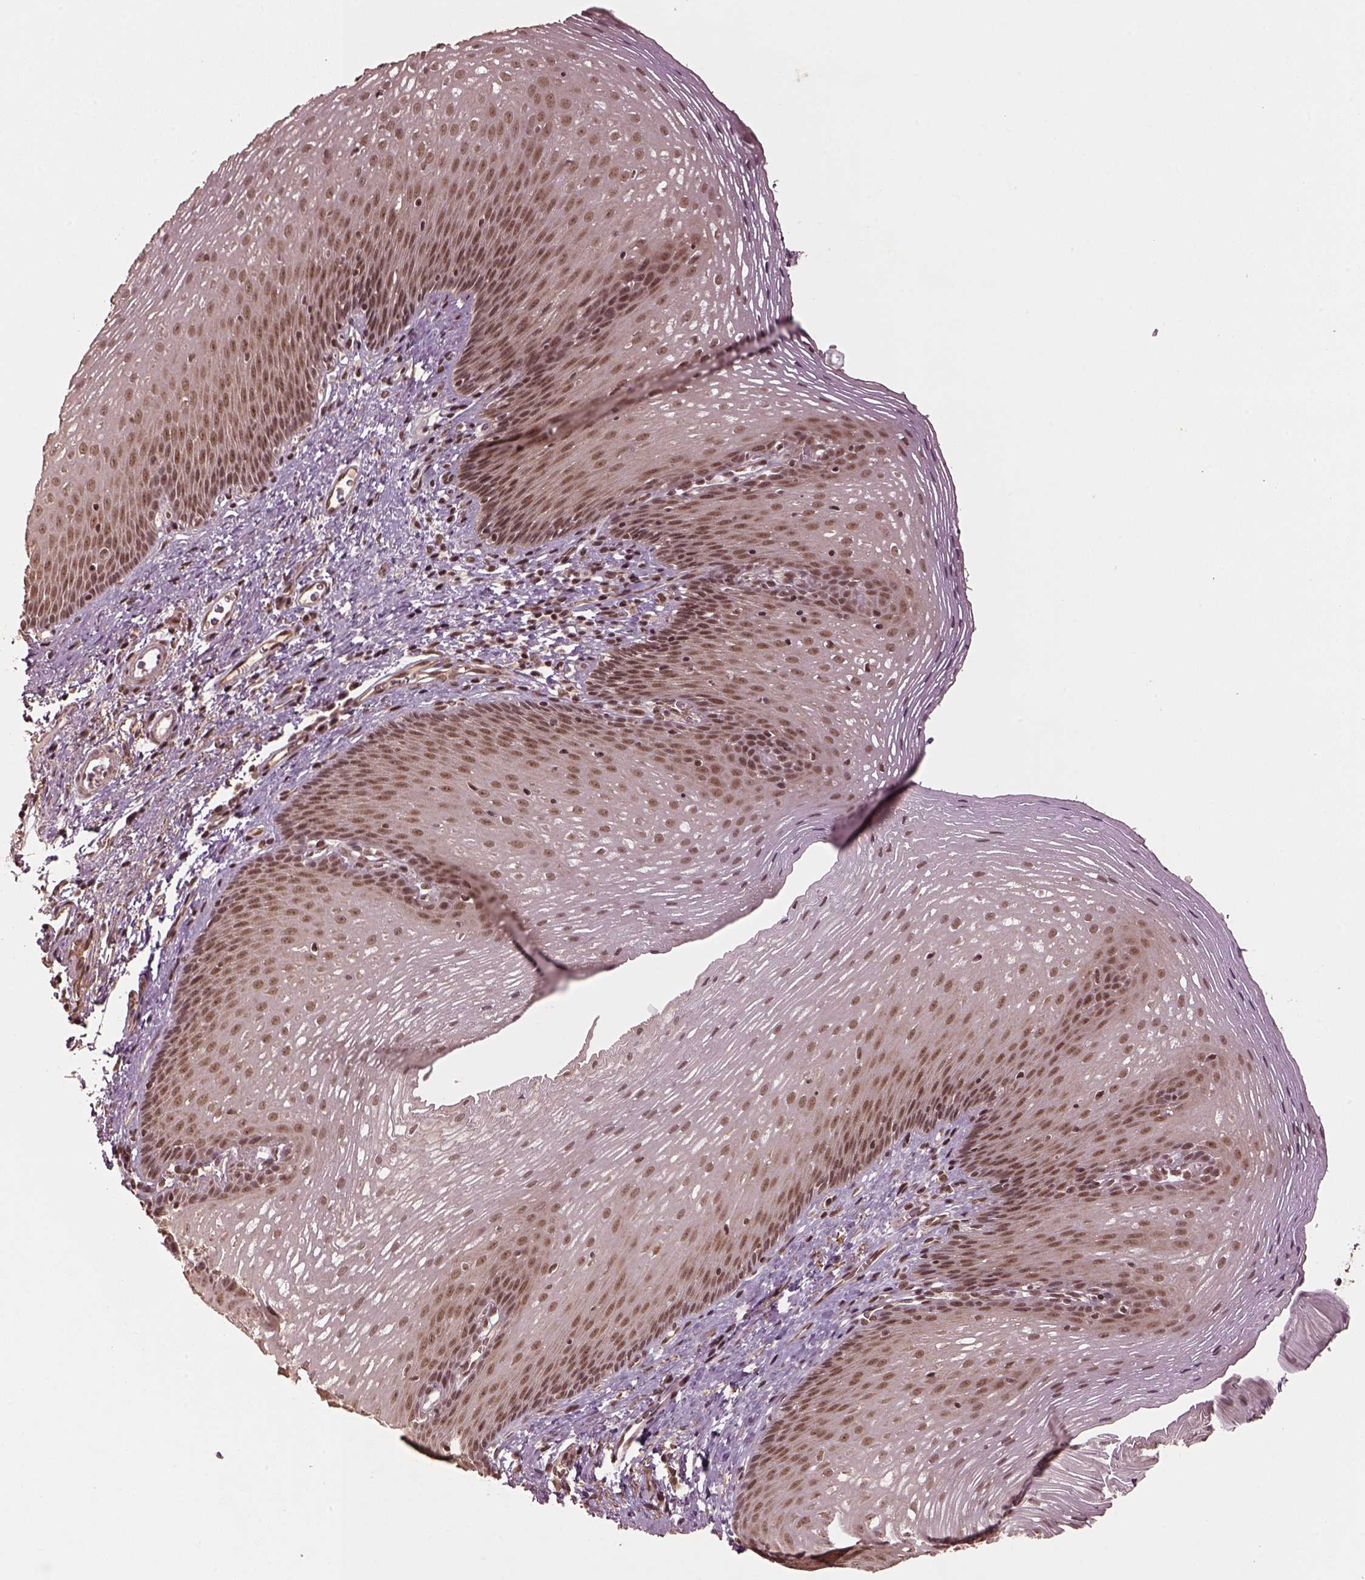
{"staining": {"intensity": "moderate", "quantity": ">75%", "location": "nuclear"}, "tissue": "esophagus", "cell_type": "Squamous epithelial cells", "image_type": "normal", "snomed": [{"axis": "morphology", "description": "Normal tissue, NOS"}, {"axis": "topography", "description": "Esophagus"}], "caption": "A brown stain labels moderate nuclear positivity of a protein in squamous epithelial cells of benign human esophagus.", "gene": "BRD9", "patient": {"sex": "male", "age": 76}}